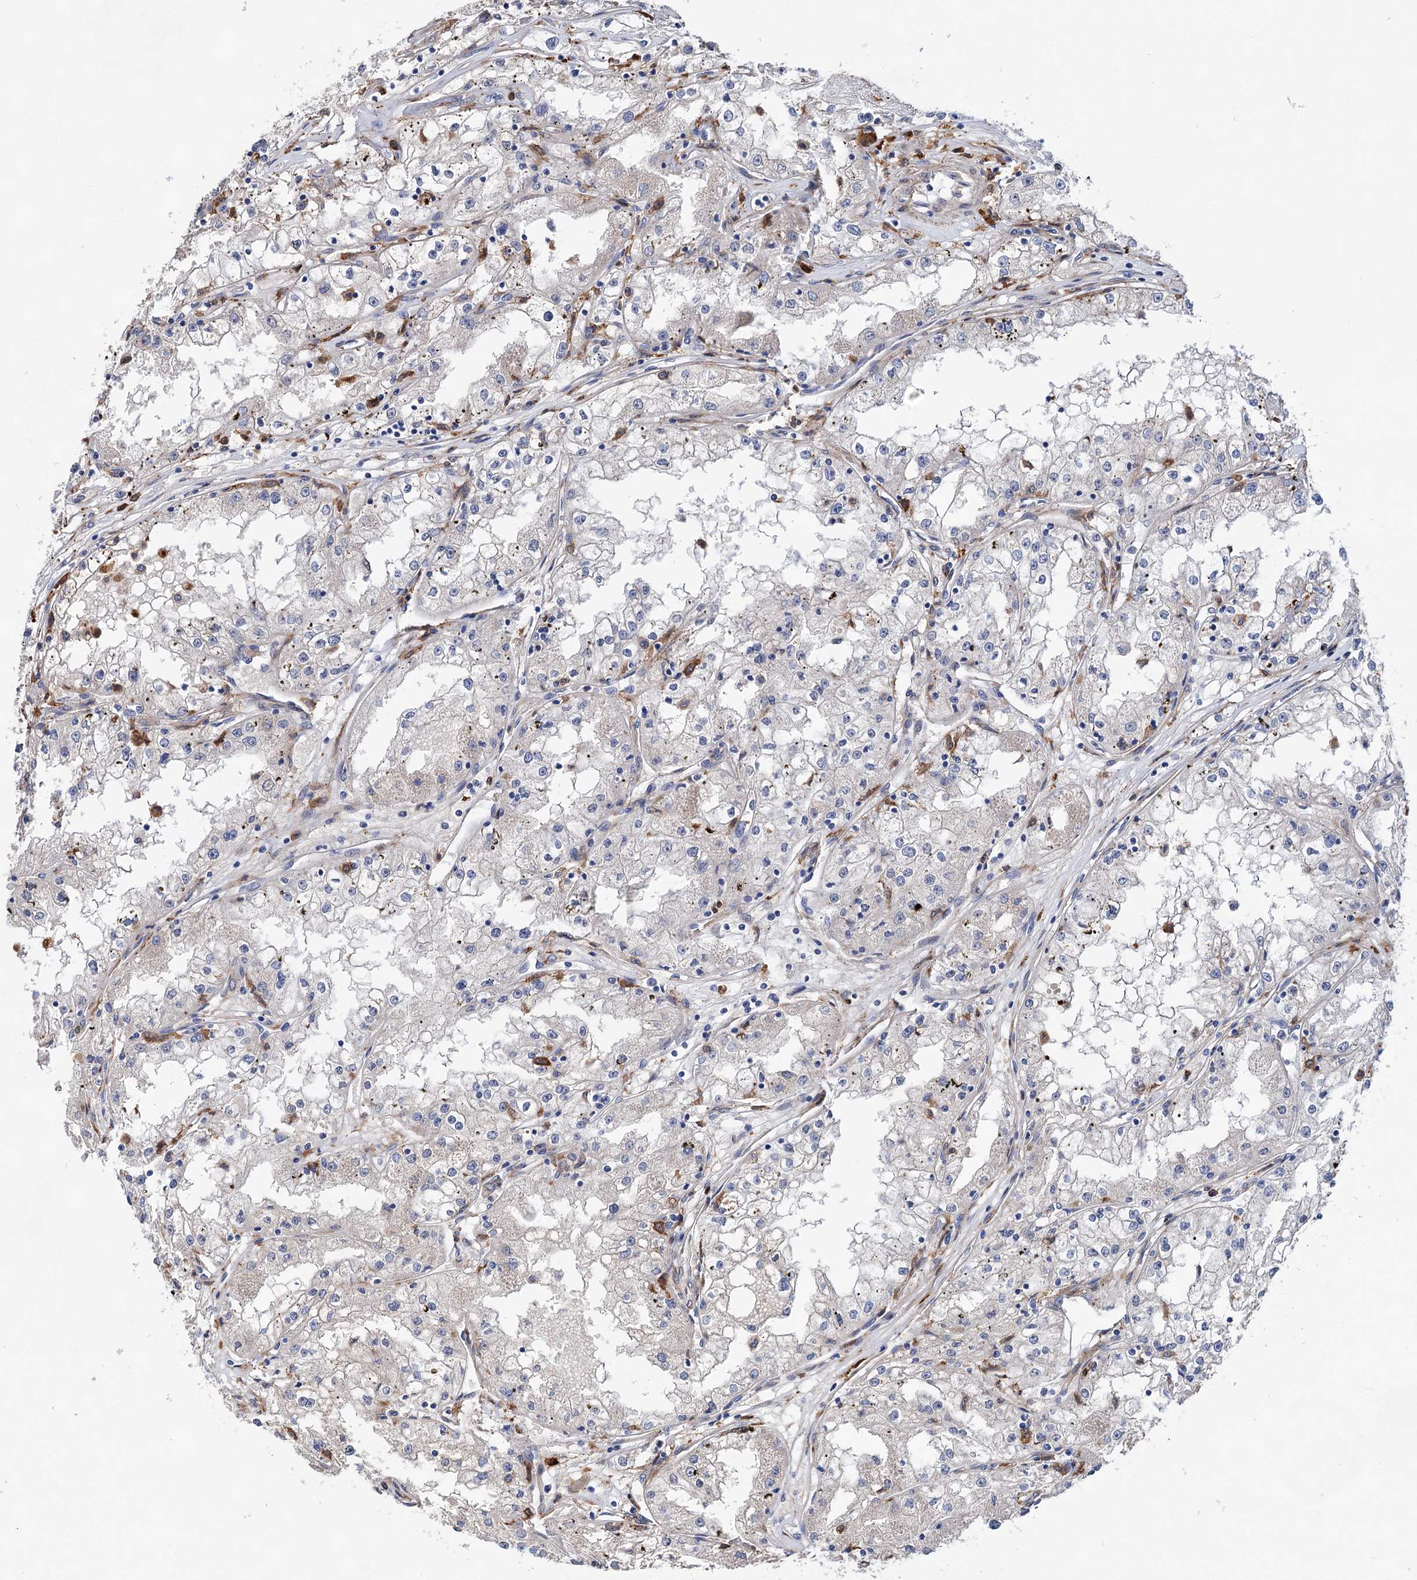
{"staining": {"intensity": "negative", "quantity": "none", "location": "none"}, "tissue": "renal cancer", "cell_type": "Tumor cells", "image_type": "cancer", "snomed": [{"axis": "morphology", "description": "Adenocarcinoma, NOS"}, {"axis": "topography", "description": "Kidney"}], "caption": "Renal cancer was stained to show a protein in brown. There is no significant staining in tumor cells.", "gene": "TMTC3", "patient": {"sex": "male", "age": 56}}